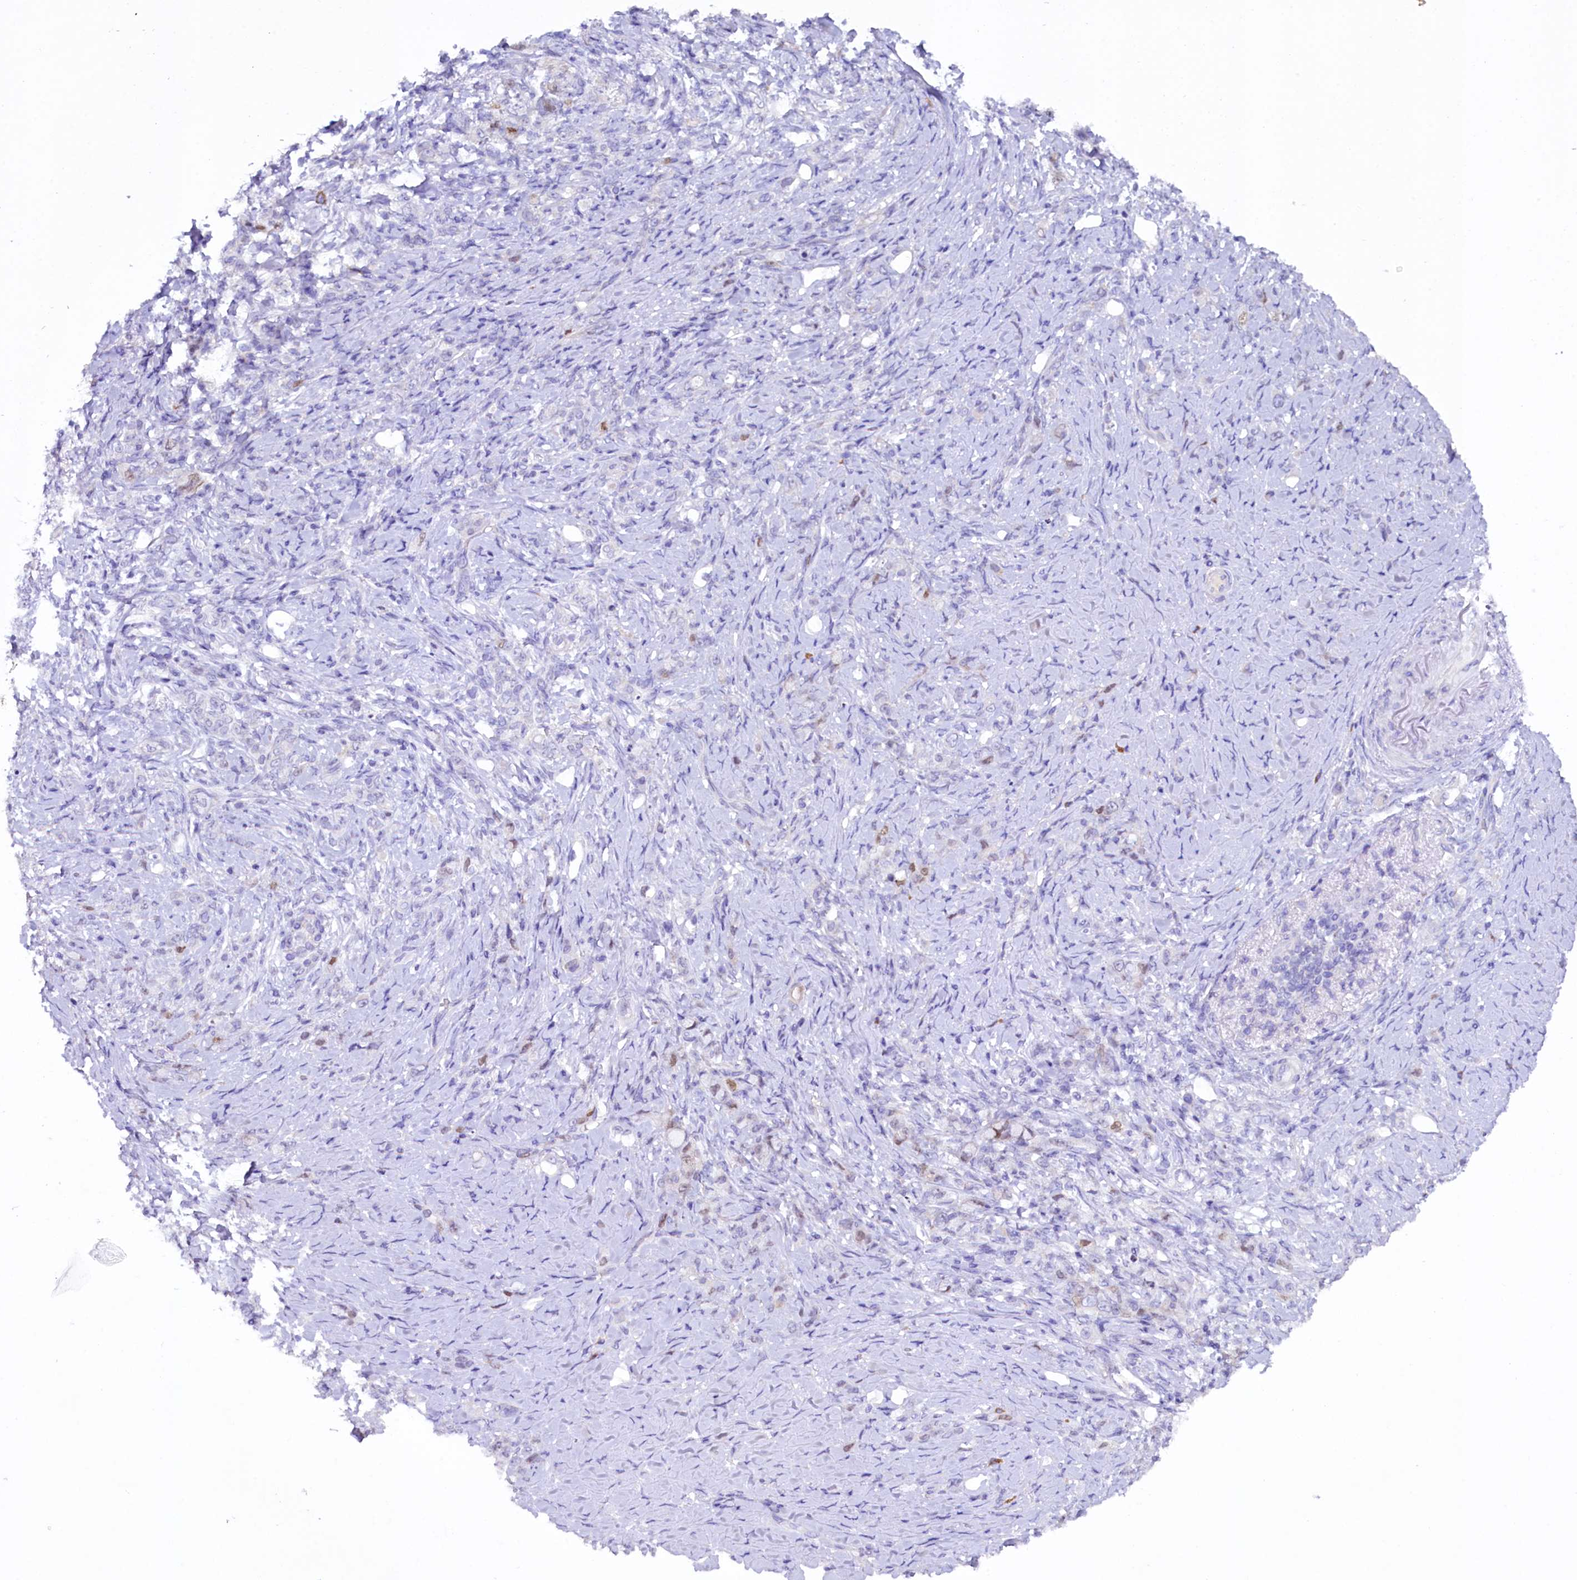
{"staining": {"intensity": "negative", "quantity": "none", "location": "none"}, "tissue": "stomach cancer", "cell_type": "Tumor cells", "image_type": "cancer", "snomed": [{"axis": "morphology", "description": "Adenocarcinoma, NOS"}, {"axis": "topography", "description": "Stomach"}], "caption": "This photomicrograph is of stomach cancer (adenocarcinoma) stained with immunohistochemistry (IHC) to label a protein in brown with the nuclei are counter-stained blue. There is no positivity in tumor cells.", "gene": "FAM111B", "patient": {"sex": "female", "age": 79}}